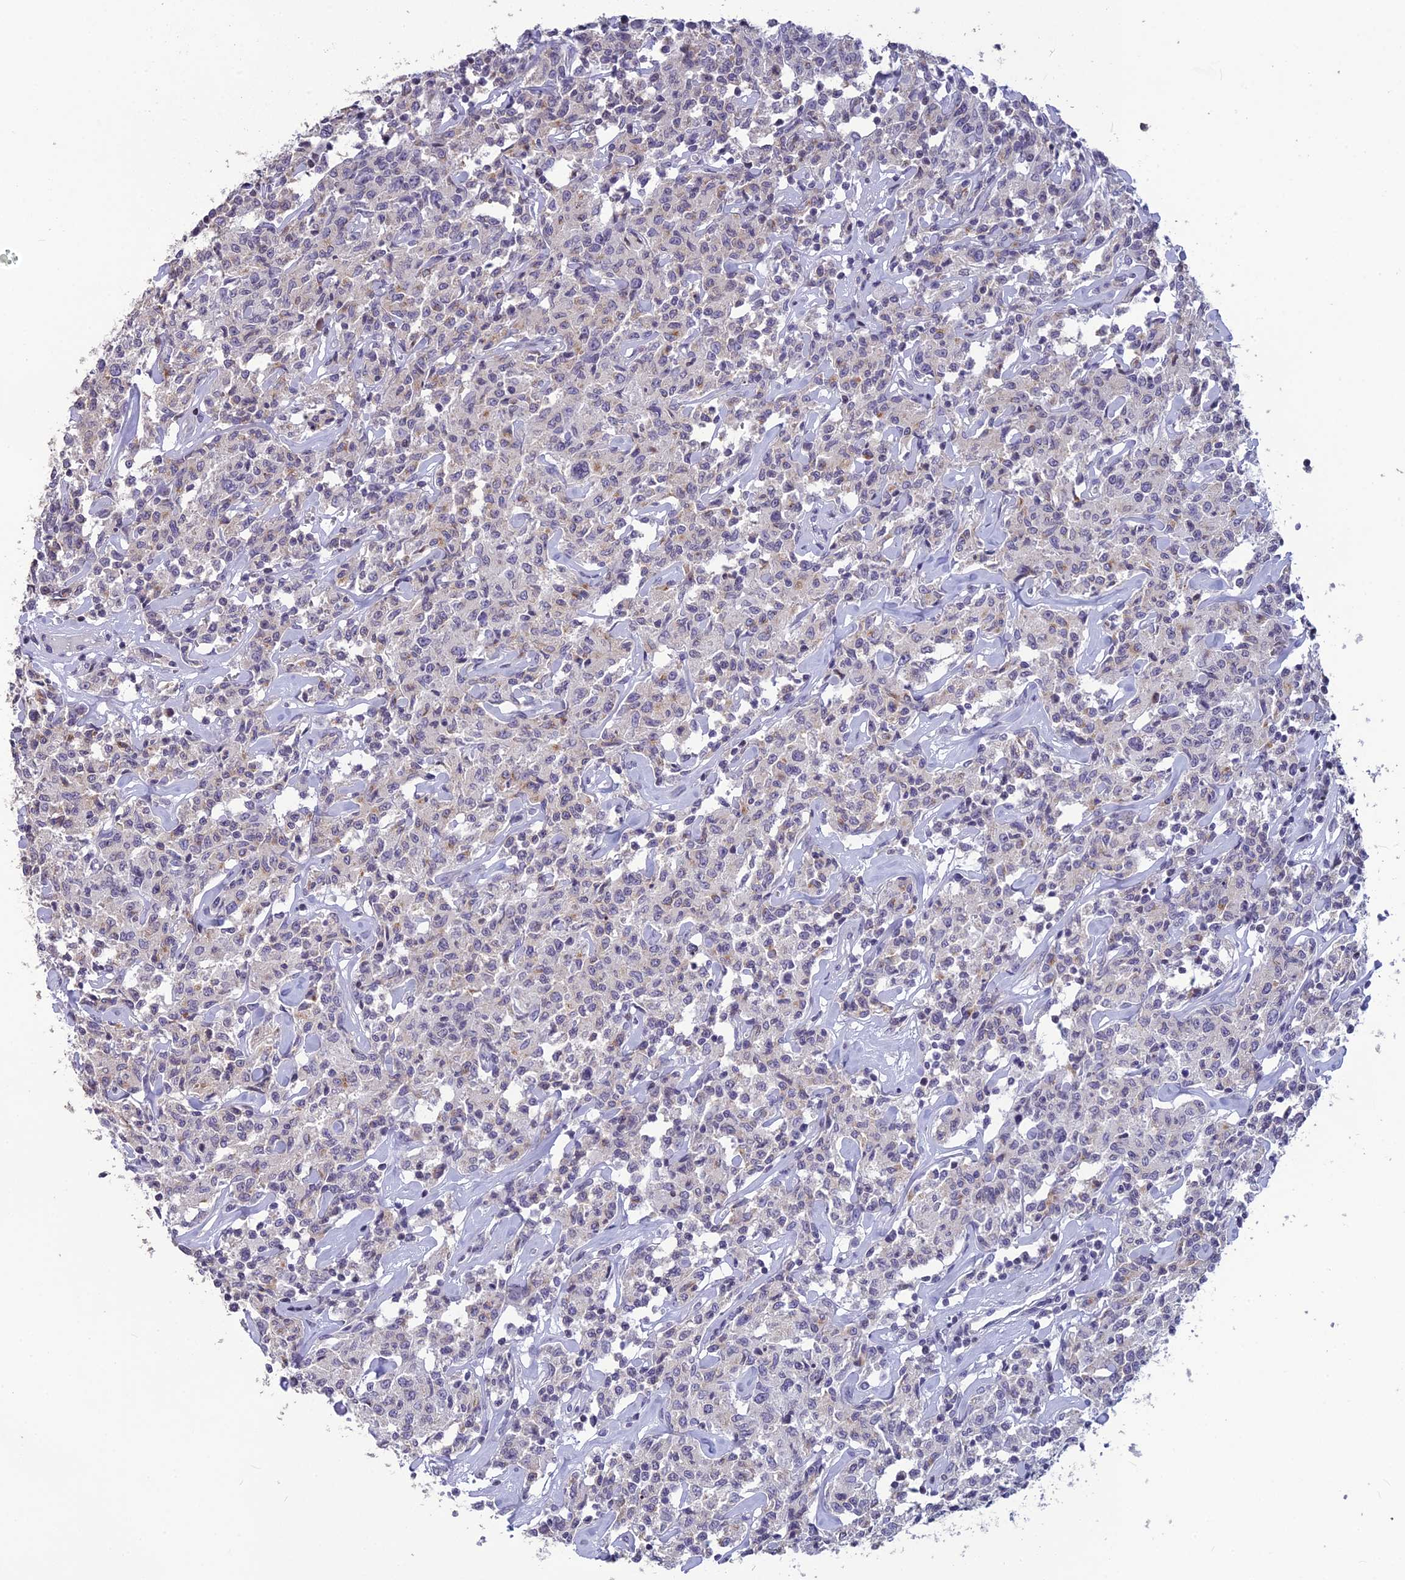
{"staining": {"intensity": "negative", "quantity": "none", "location": "none"}, "tissue": "lymphoma", "cell_type": "Tumor cells", "image_type": "cancer", "snomed": [{"axis": "morphology", "description": "Malignant lymphoma, non-Hodgkin's type, Low grade"}, {"axis": "topography", "description": "Small intestine"}], "caption": "Protein analysis of malignant lymphoma, non-Hodgkin's type (low-grade) exhibits no significant staining in tumor cells.", "gene": "TMEM134", "patient": {"sex": "female", "age": 59}}